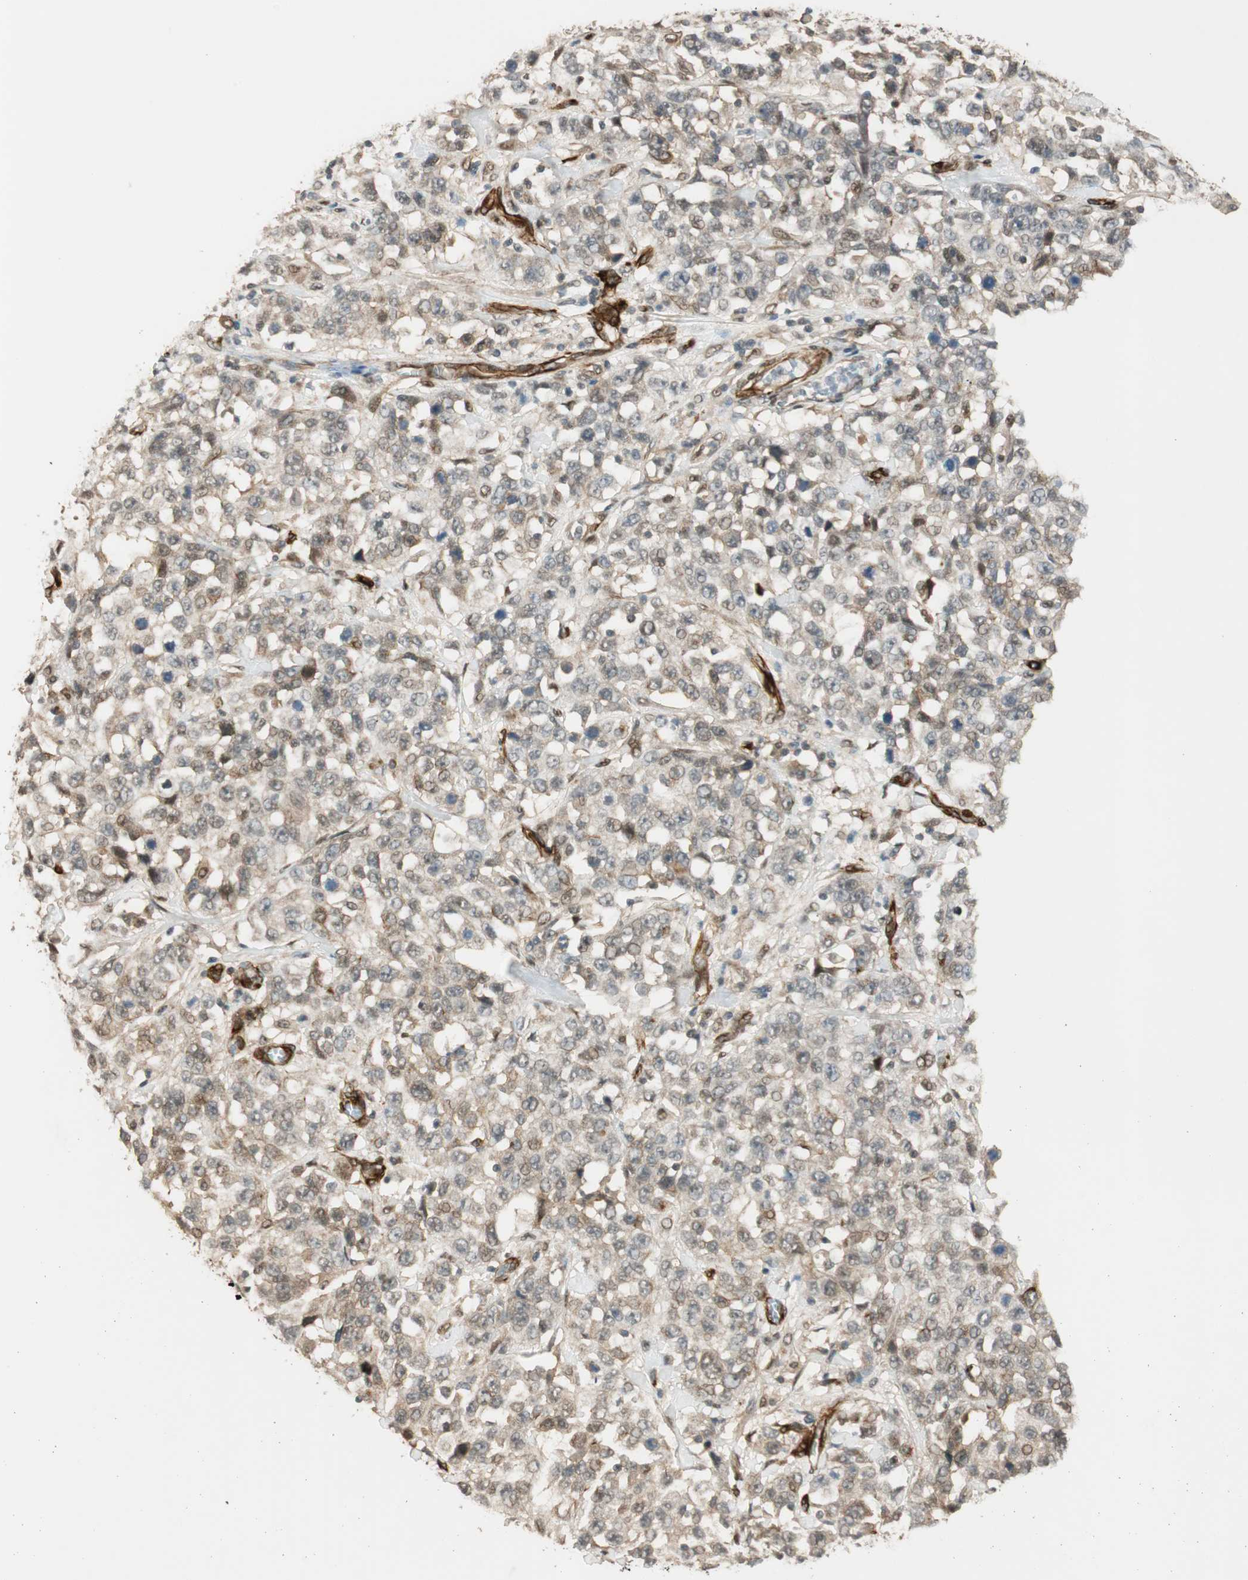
{"staining": {"intensity": "negative", "quantity": "none", "location": "none"}, "tissue": "stomach cancer", "cell_type": "Tumor cells", "image_type": "cancer", "snomed": [{"axis": "morphology", "description": "Normal tissue, NOS"}, {"axis": "morphology", "description": "Adenocarcinoma, NOS"}, {"axis": "topography", "description": "Stomach"}], "caption": "Protein analysis of stomach cancer reveals no significant positivity in tumor cells.", "gene": "NES", "patient": {"sex": "male", "age": 48}}